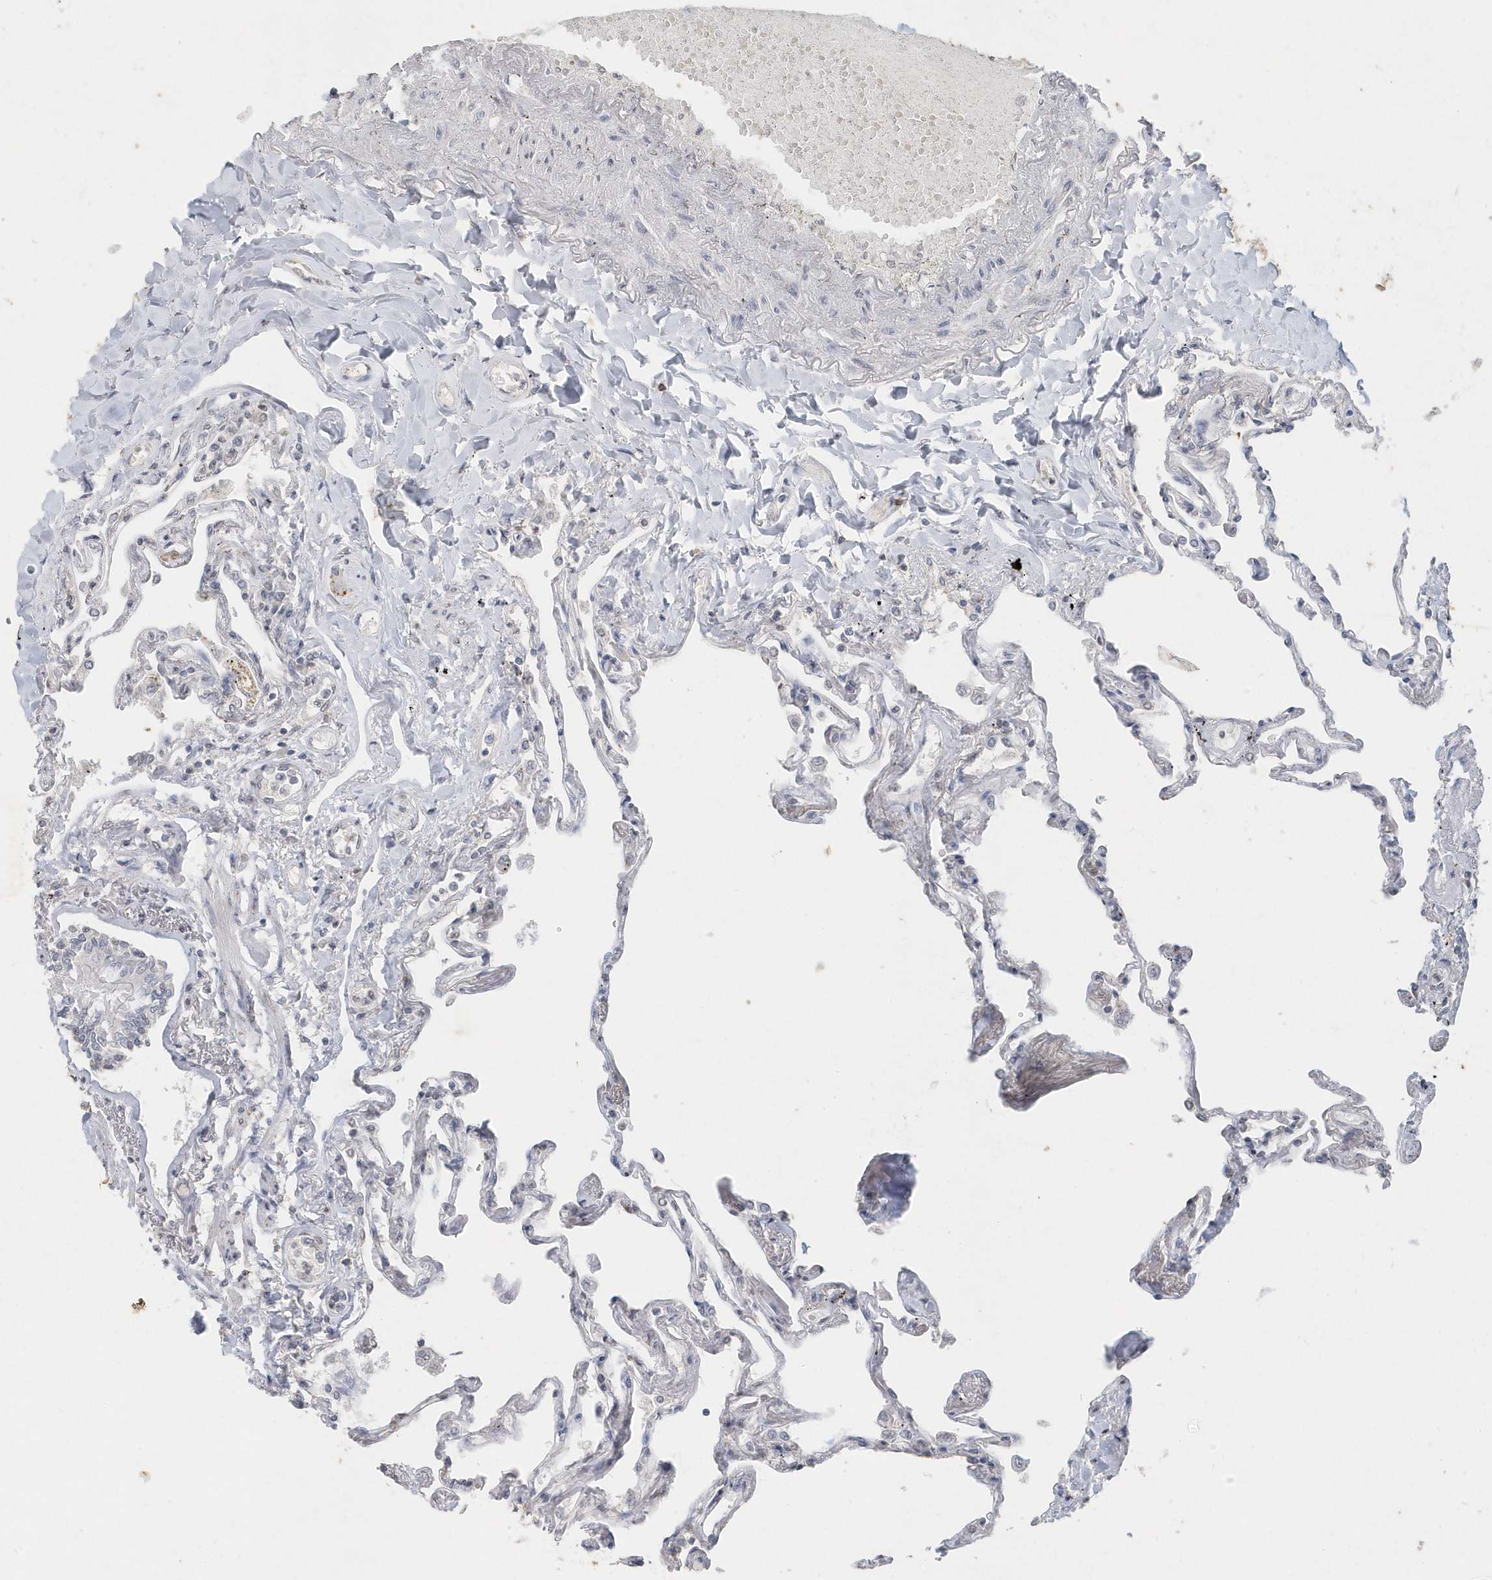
{"staining": {"intensity": "negative", "quantity": "none", "location": "none"}, "tissue": "lung", "cell_type": "Alveolar cells", "image_type": "normal", "snomed": [{"axis": "morphology", "description": "Normal tissue, NOS"}, {"axis": "topography", "description": "Lung"}], "caption": "Immunohistochemical staining of unremarkable human lung displays no significant staining in alveolar cells. (DAB (3,3'-diaminobenzidine) IHC visualized using brightfield microscopy, high magnification).", "gene": "PDCD1", "patient": {"sex": "female", "age": 67}}